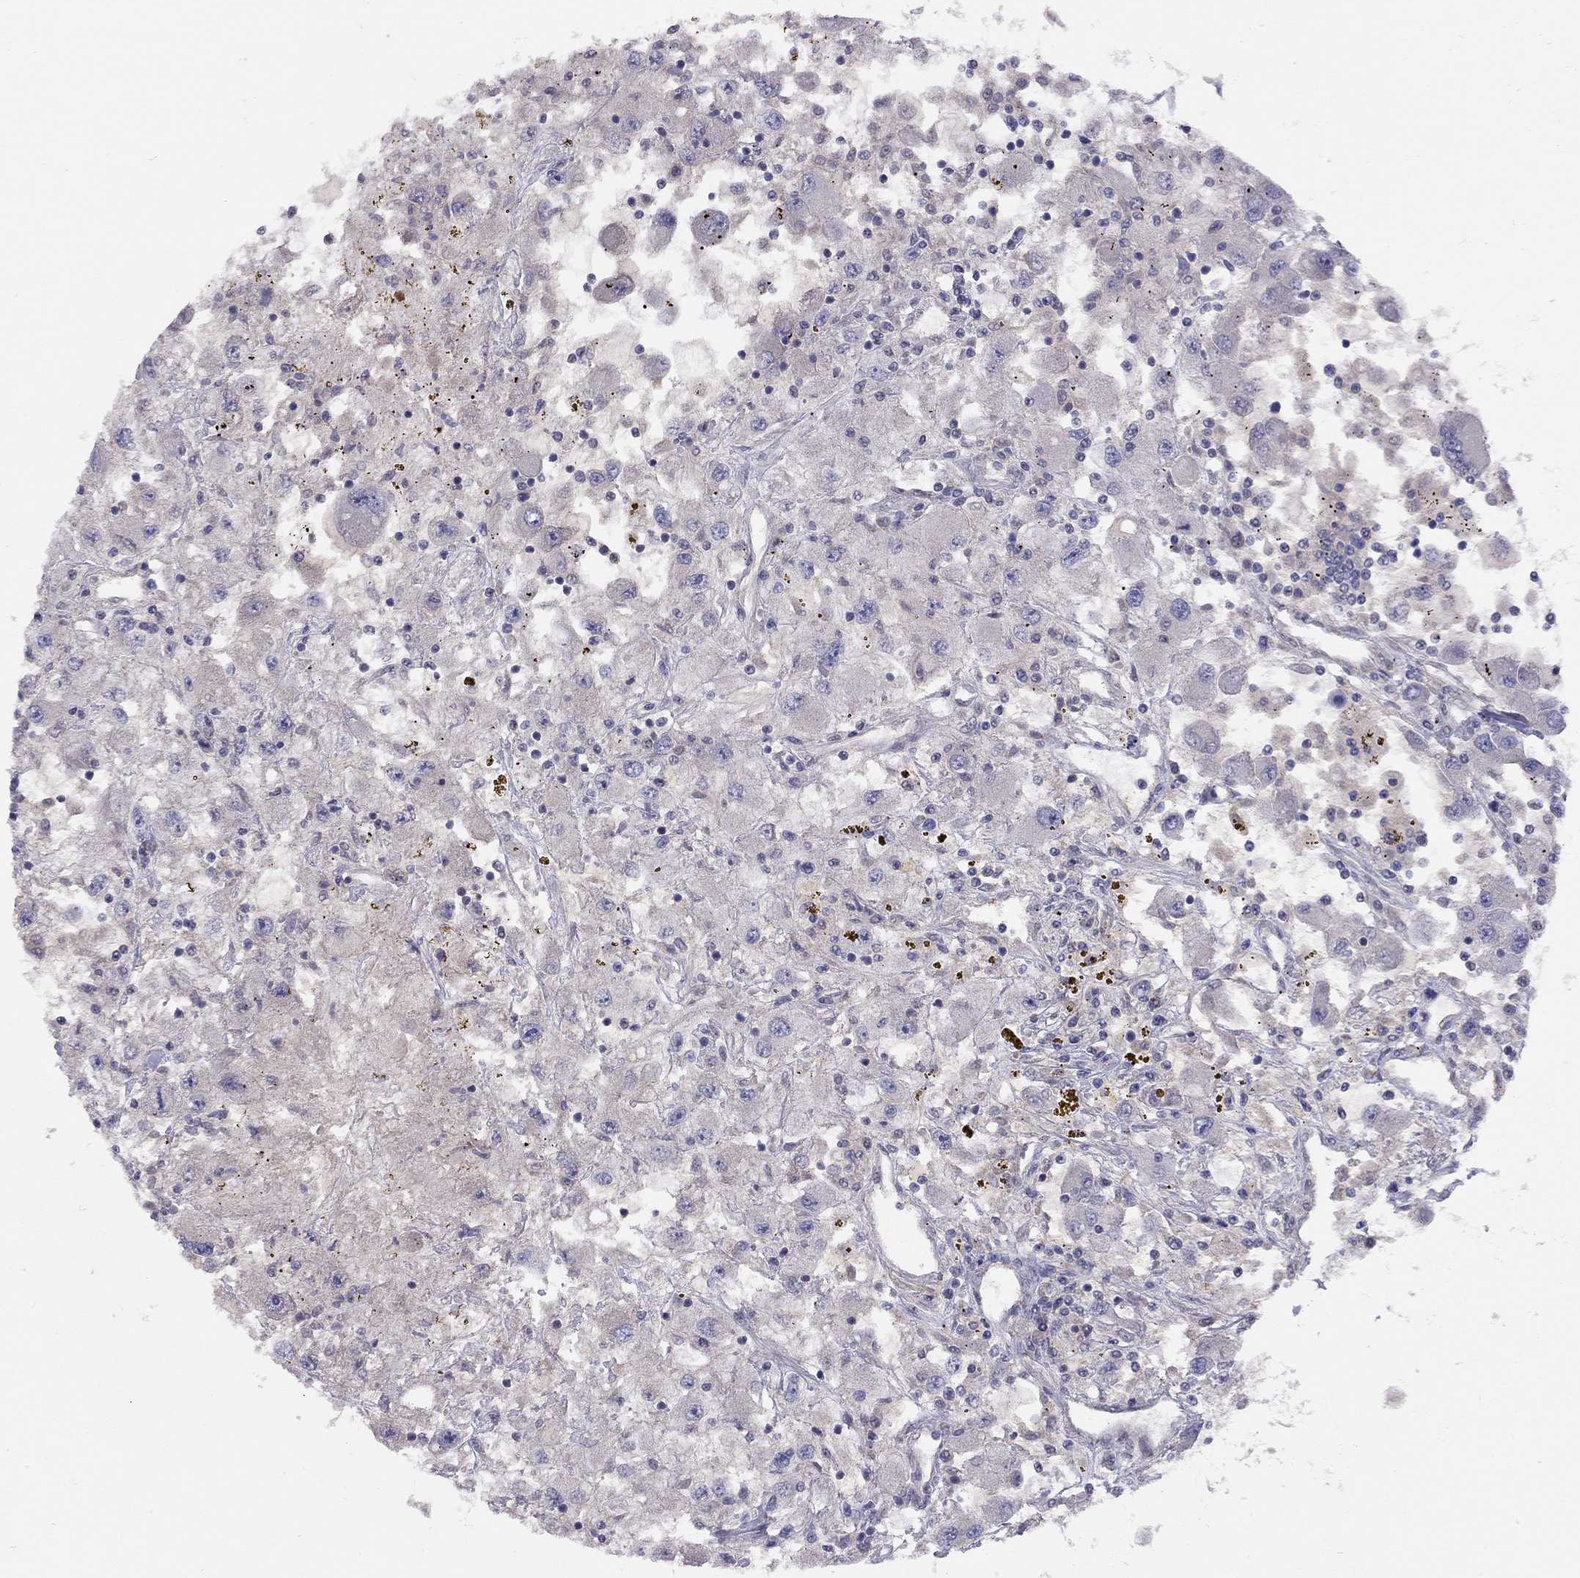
{"staining": {"intensity": "negative", "quantity": "none", "location": "none"}, "tissue": "renal cancer", "cell_type": "Tumor cells", "image_type": "cancer", "snomed": [{"axis": "morphology", "description": "Adenocarcinoma, NOS"}, {"axis": "topography", "description": "Kidney"}], "caption": "Immunohistochemistry image of adenocarcinoma (renal) stained for a protein (brown), which exhibits no staining in tumor cells.", "gene": "RTP5", "patient": {"sex": "female", "age": 67}}